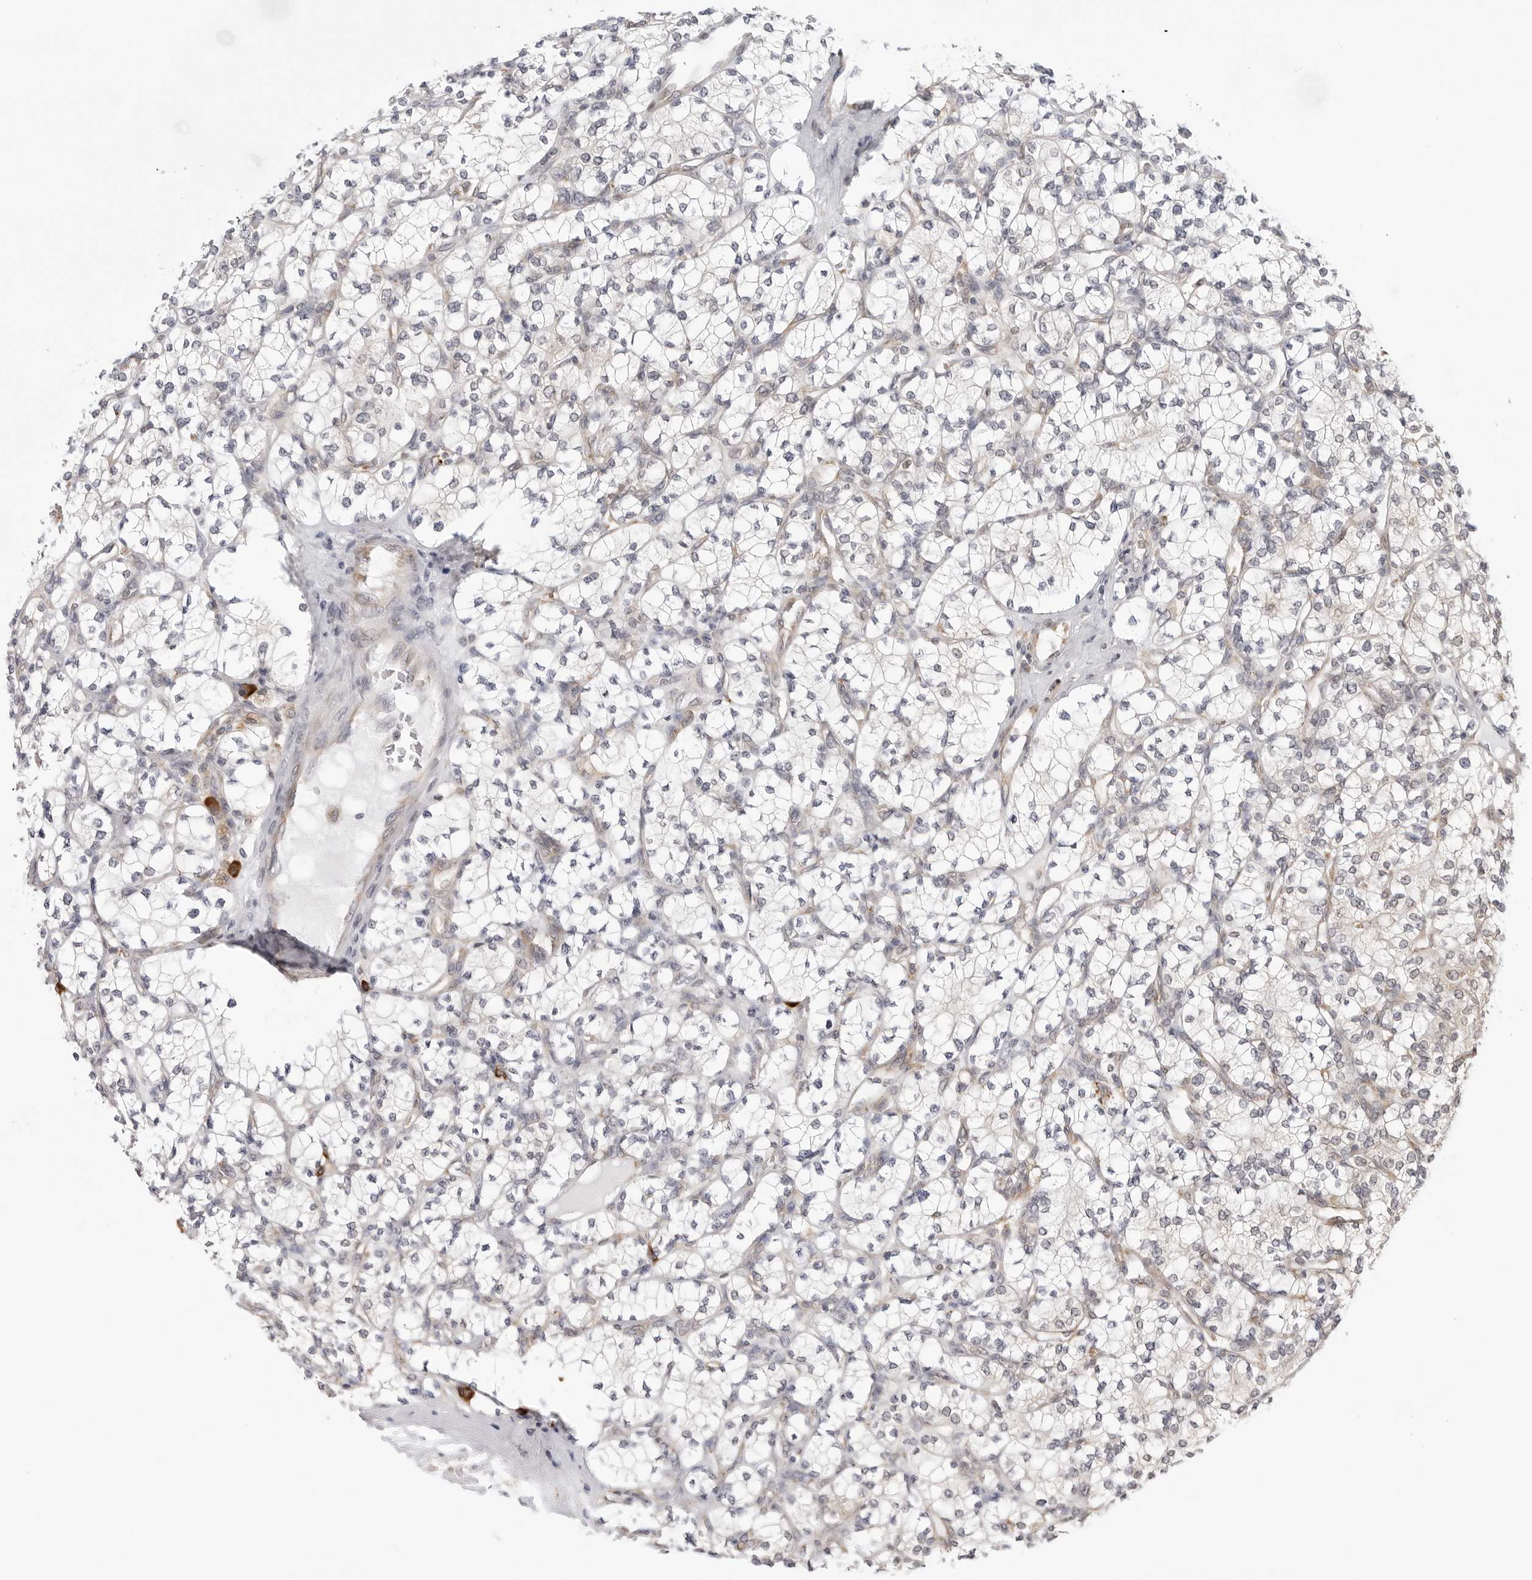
{"staining": {"intensity": "negative", "quantity": "none", "location": "none"}, "tissue": "renal cancer", "cell_type": "Tumor cells", "image_type": "cancer", "snomed": [{"axis": "morphology", "description": "Adenocarcinoma, NOS"}, {"axis": "topography", "description": "Kidney"}], "caption": "Renal cancer (adenocarcinoma) was stained to show a protein in brown. There is no significant staining in tumor cells. (DAB (3,3'-diaminobenzidine) immunohistochemistry, high magnification).", "gene": "RPN1", "patient": {"sex": "male", "age": 77}}